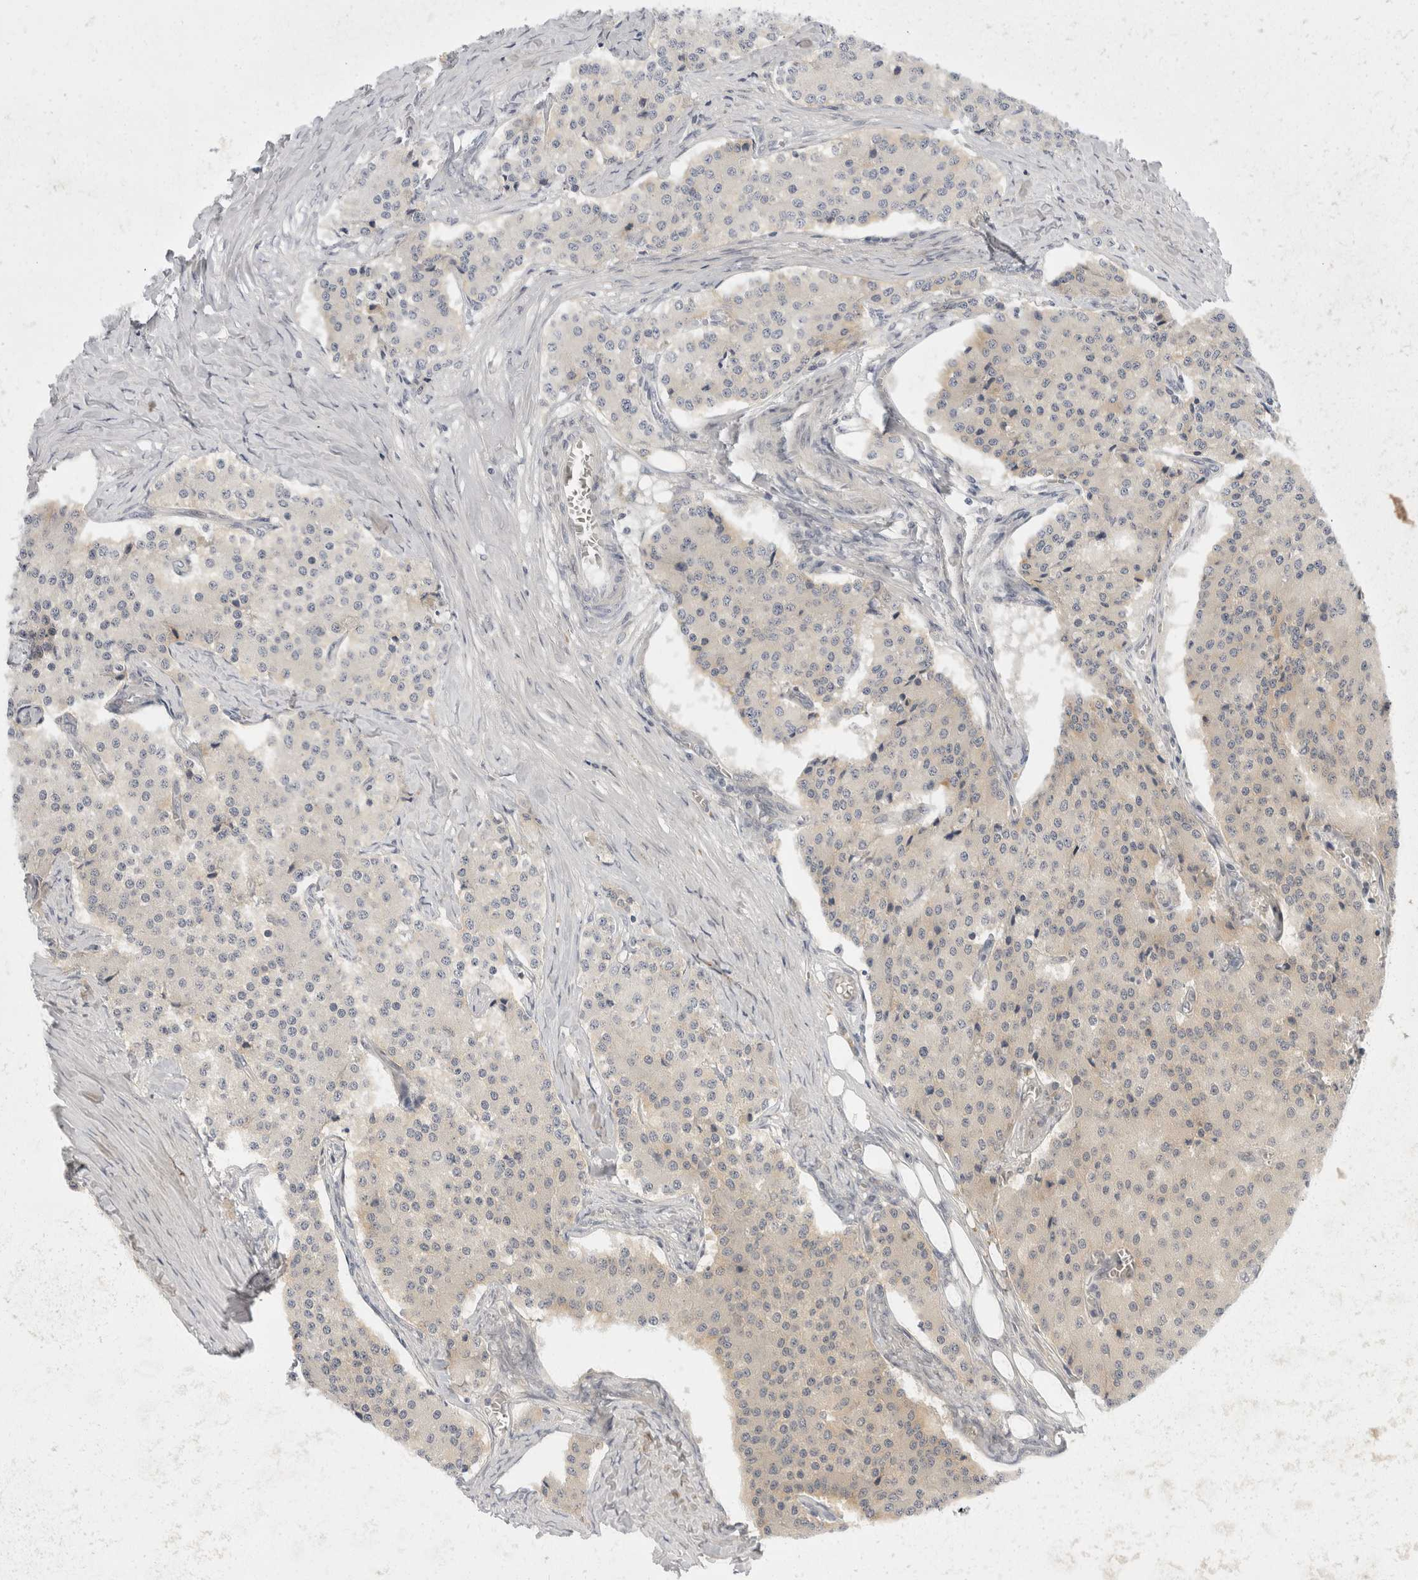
{"staining": {"intensity": "negative", "quantity": "none", "location": "none"}, "tissue": "carcinoid", "cell_type": "Tumor cells", "image_type": "cancer", "snomed": [{"axis": "morphology", "description": "Carcinoid, malignant, NOS"}, {"axis": "topography", "description": "Colon"}], "caption": "Carcinoid was stained to show a protein in brown. There is no significant positivity in tumor cells. (DAB (3,3'-diaminobenzidine) immunohistochemistry (IHC), high magnification).", "gene": "TOM1L2", "patient": {"sex": "female", "age": 52}}